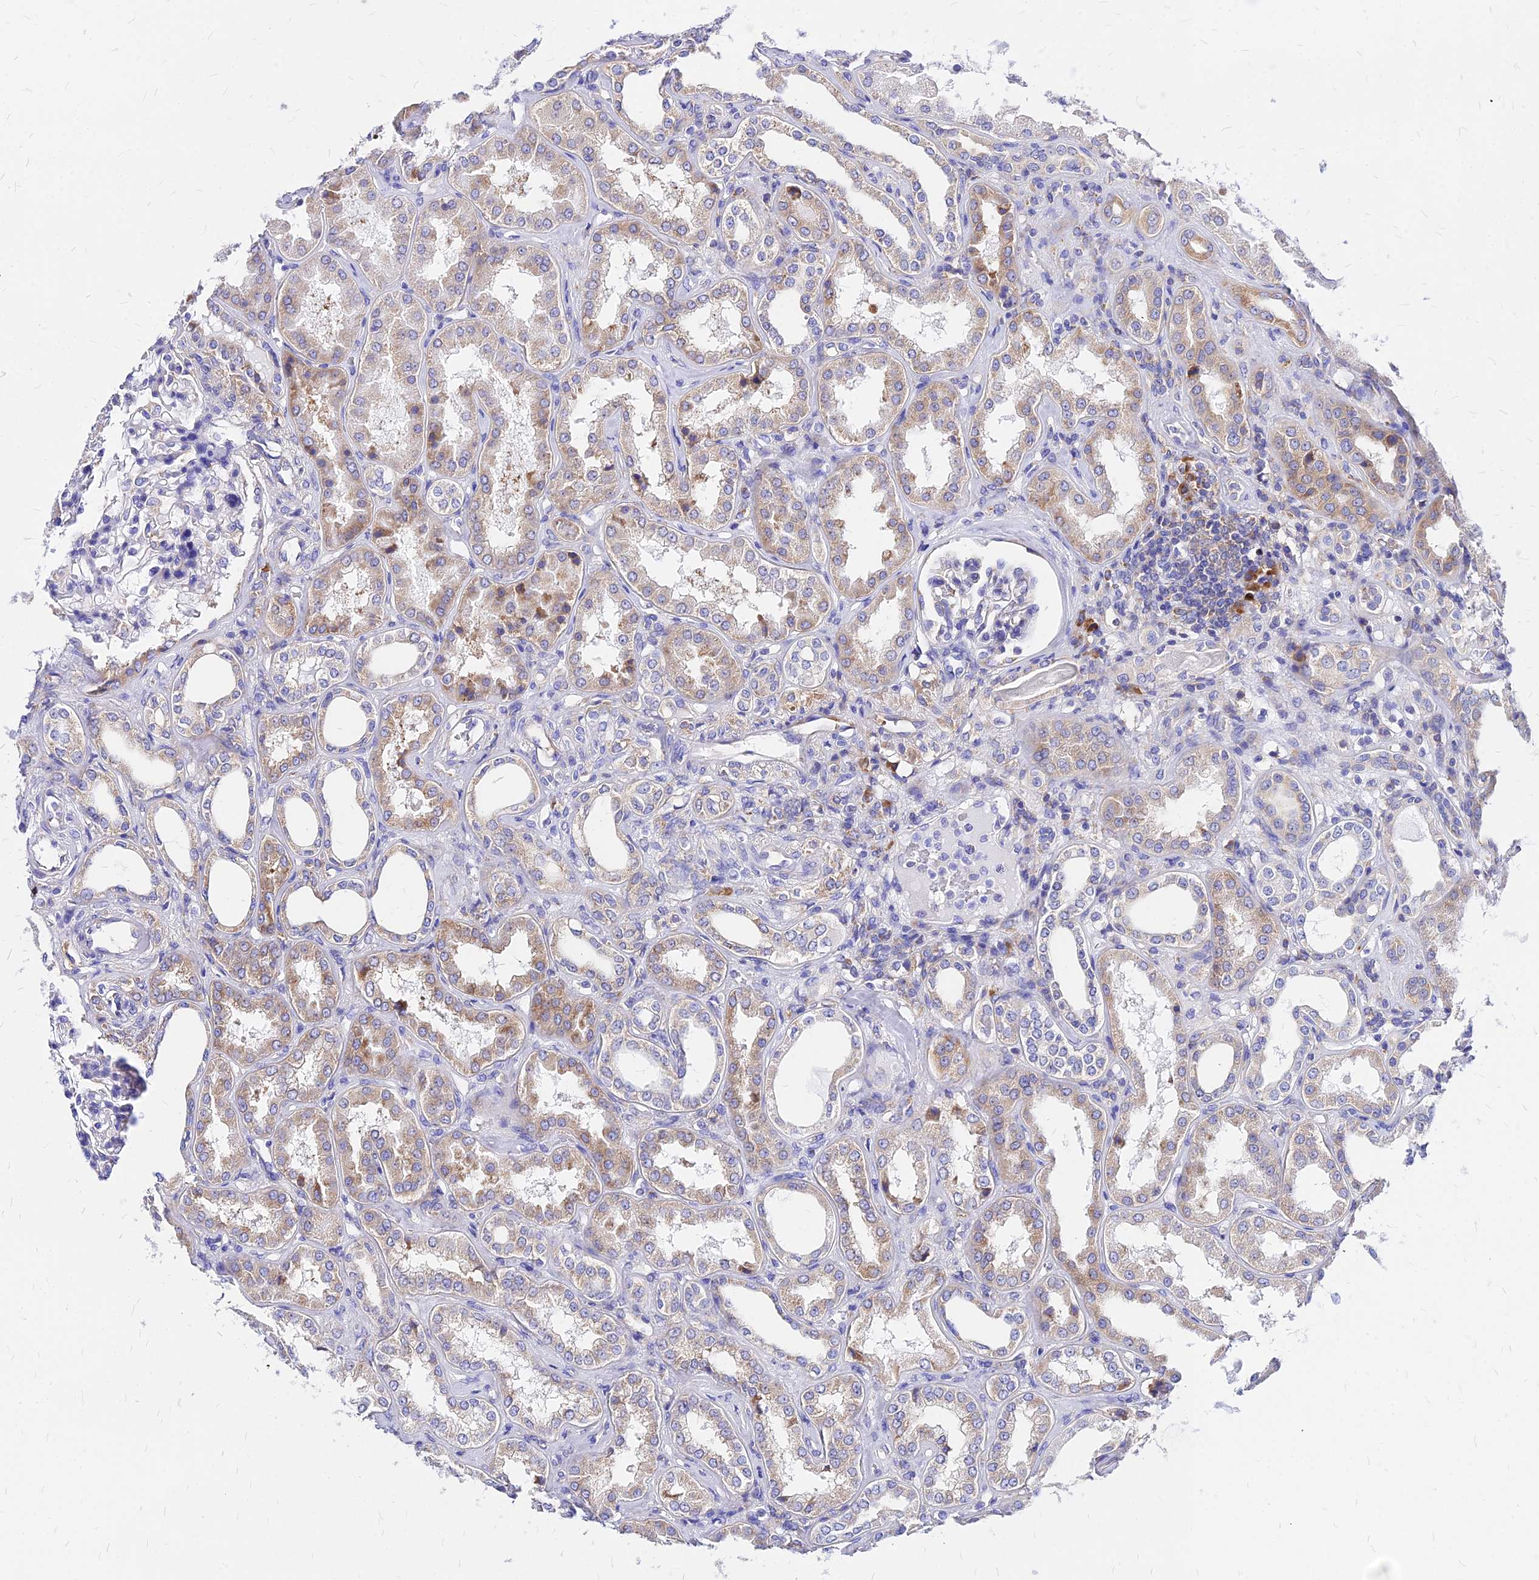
{"staining": {"intensity": "negative", "quantity": "none", "location": "none"}, "tissue": "kidney", "cell_type": "Cells in glomeruli", "image_type": "normal", "snomed": [{"axis": "morphology", "description": "Normal tissue, NOS"}, {"axis": "topography", "description": "Kidney"}], "caption": "Immunohistochemistry image of unremarkable human kidney stained for a protein (brown), which exhibits no expression in cells in glomeruli.", "gene": "RPL19", "patient": {"sex": "female", "age": 56}}